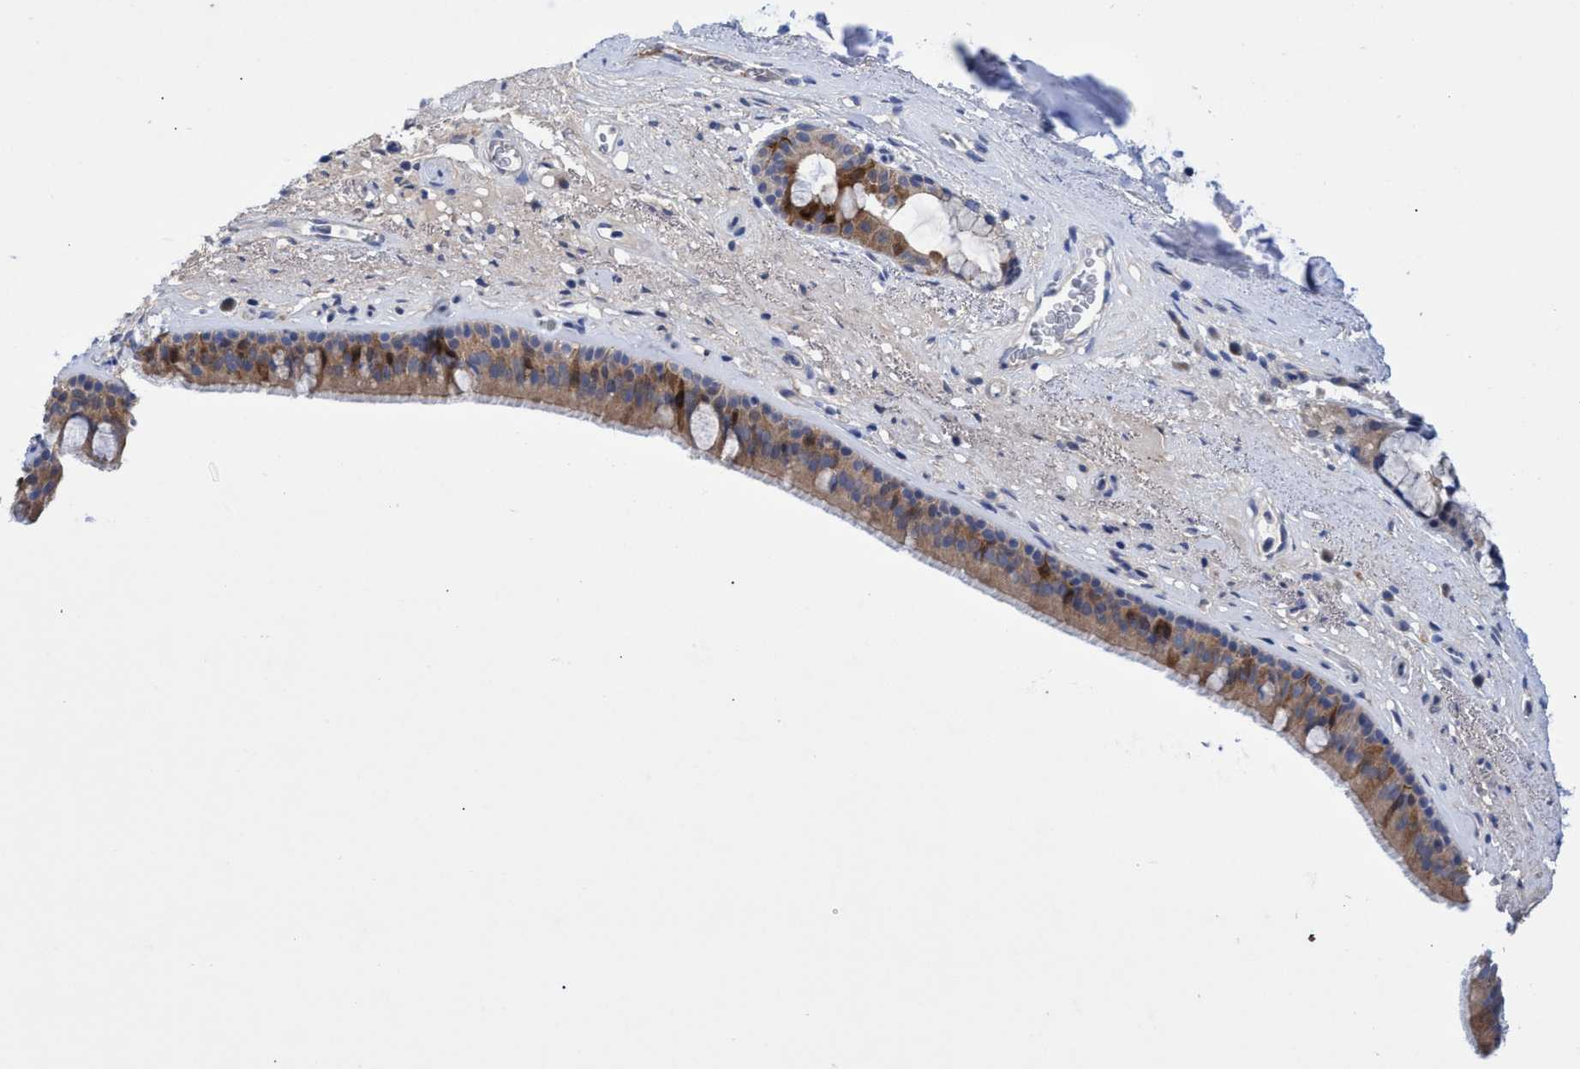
{"staining": {"intensity": "weak", "quantity": ">75%", "location": "cytoplasmic/membranous"}, "tissue": "bronchus", "cell_type": "Respiratory epithelial cells", "image_type": "normal", "snomed": [{"axis": "morphology", "description": "Normal tissue, NOS"}, {"axis": "topography", "description": "Cartilage tissue"}], "caption": "A brown stain shows weak cytoplasmic/membranous positivity of a protein in respiratory epithelial cells of benign bronchus.", "gene": "SVEP1", "patient": {"sex": "female", "age": 63}}